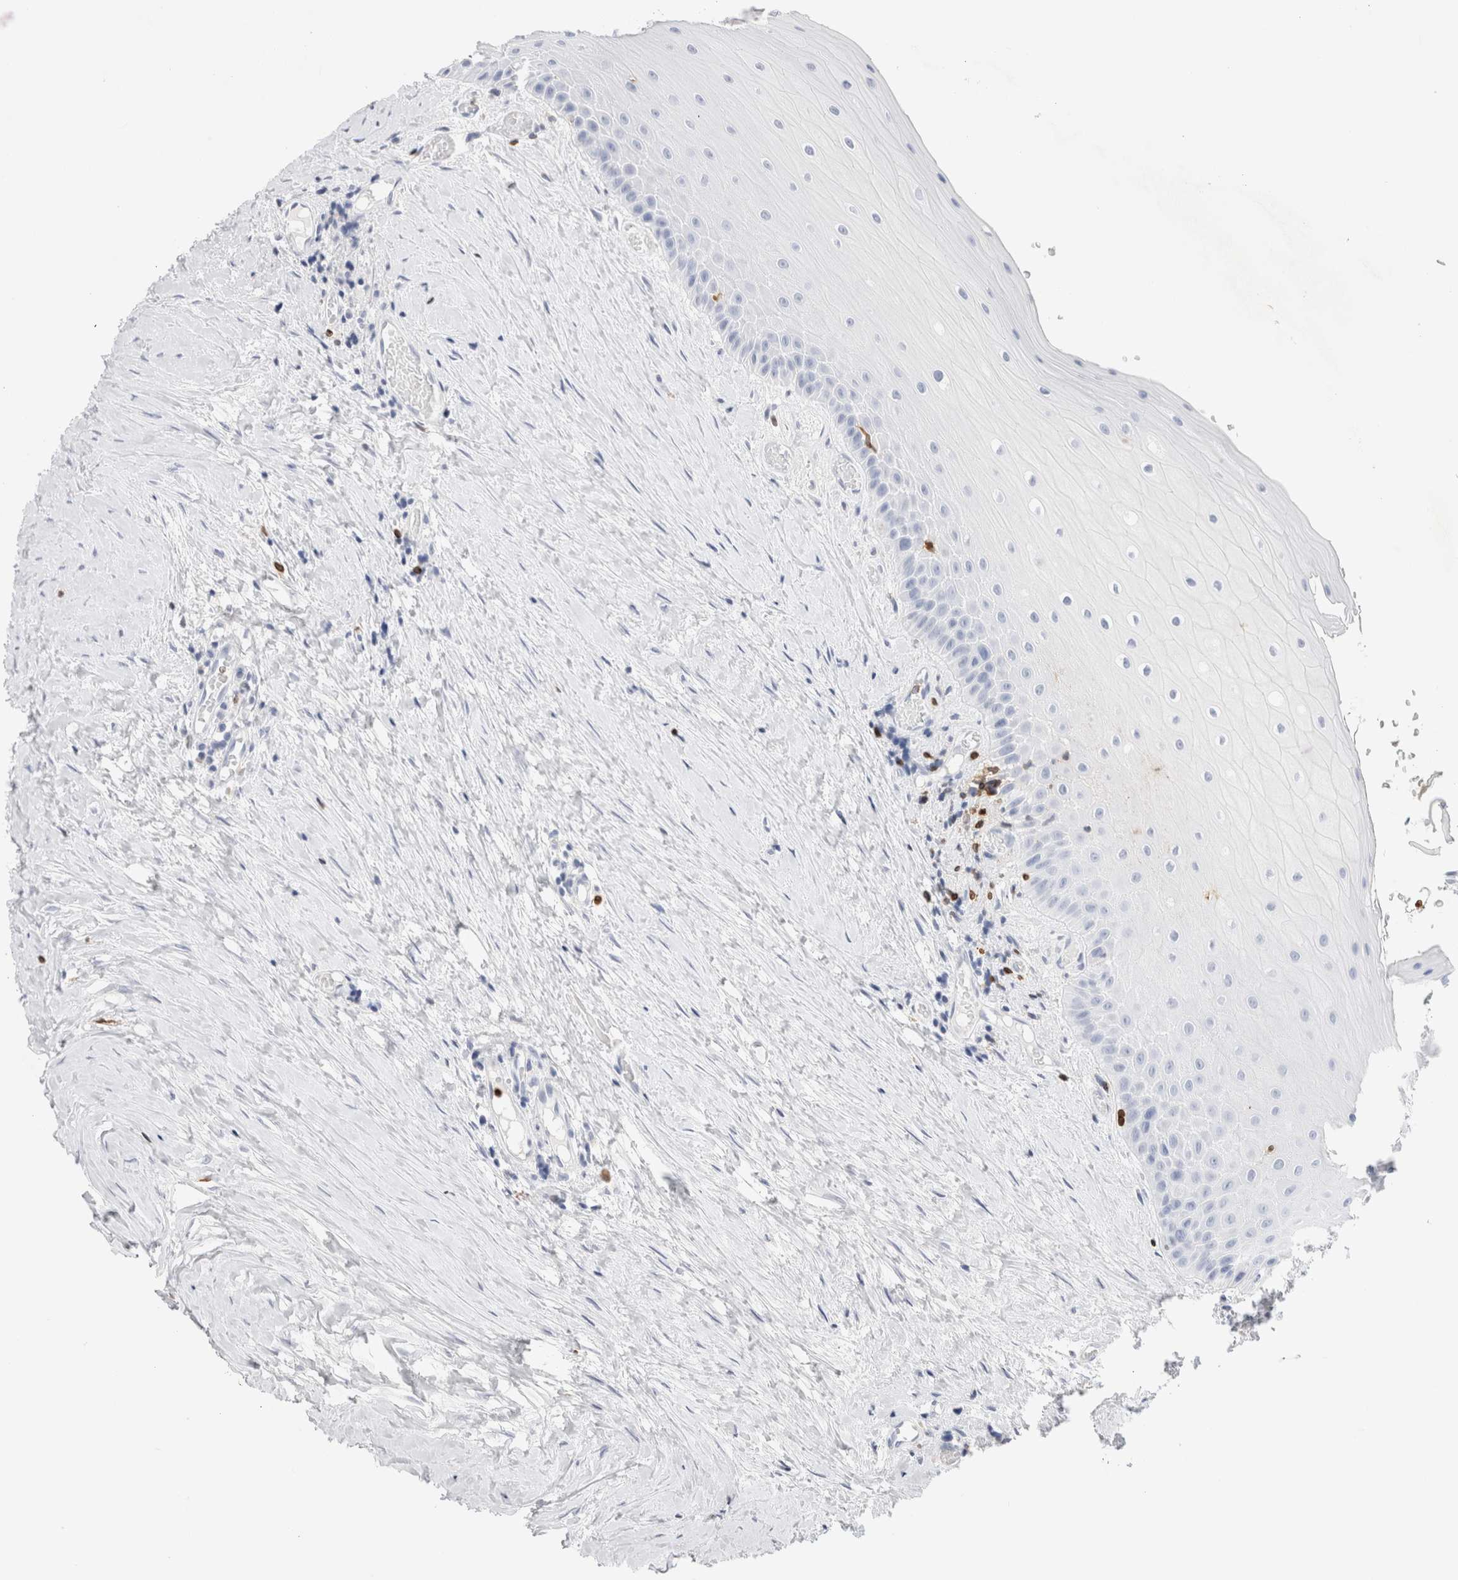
{"staining": {"intensity": "negative", "quantity": "none", "location": "none"}, "tissue": "oral mucosa", "cell_type": "Squamous epithelial cells", "image_type": "normal", "snomed": [{"axis": "morphology", "description": "Normal tissue, NOS"}, {"axis": "topography", "description": "Skeletal muscle"}, {"axis": "topography", "description": "Oral tissue"}, {"axis": "topography", "description": "Peripheral nerve tissue"}], "caption": "This photomicrograph is of benign oral mucosa stained with immunohistochemistry (IHC) to label a protein in brown with the nuclei are counter-stained blue. There is no staining in squamous epithelial cells.", "gene": "ALOX5AP", "patient": {"sex": "female", "age": 84}}